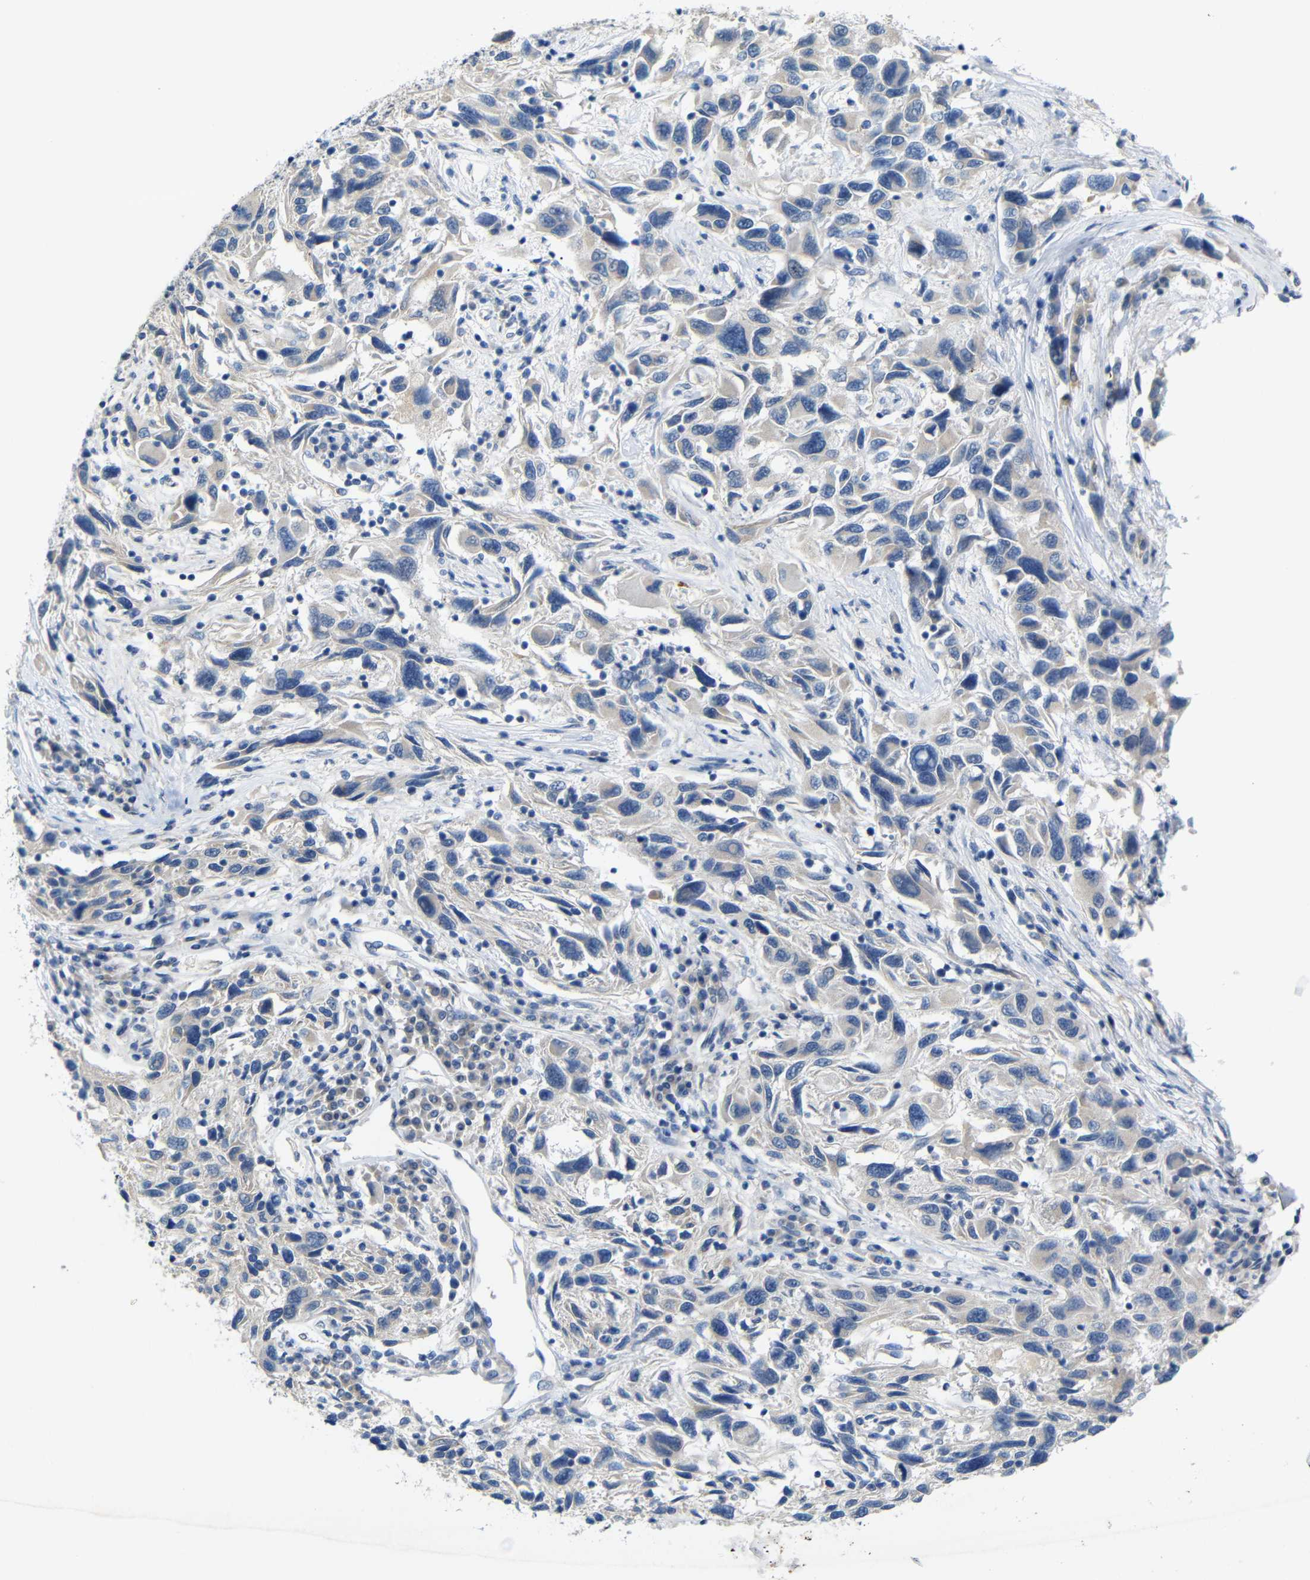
{"staining": {"intensity": "weak", "quantity": "25%-75%", "location": "cytoplasmic/membranous"}, "tissue": "melanoma", "cell_type": "Tumor cells", "image_type": "cancer", "snomed": [{"axis": "morphology", "description": "Malignant melanoma, NOS"}, {"axis": "topography", "description": "Skin"}], "caption": "A photomicrograph of human melanoma stained for a protein reveals weak cytoplasmic/membranous brown staining in tumor cells.", "gene": "TBC1D32", "patient": {"sex": "male", "age": 53}}